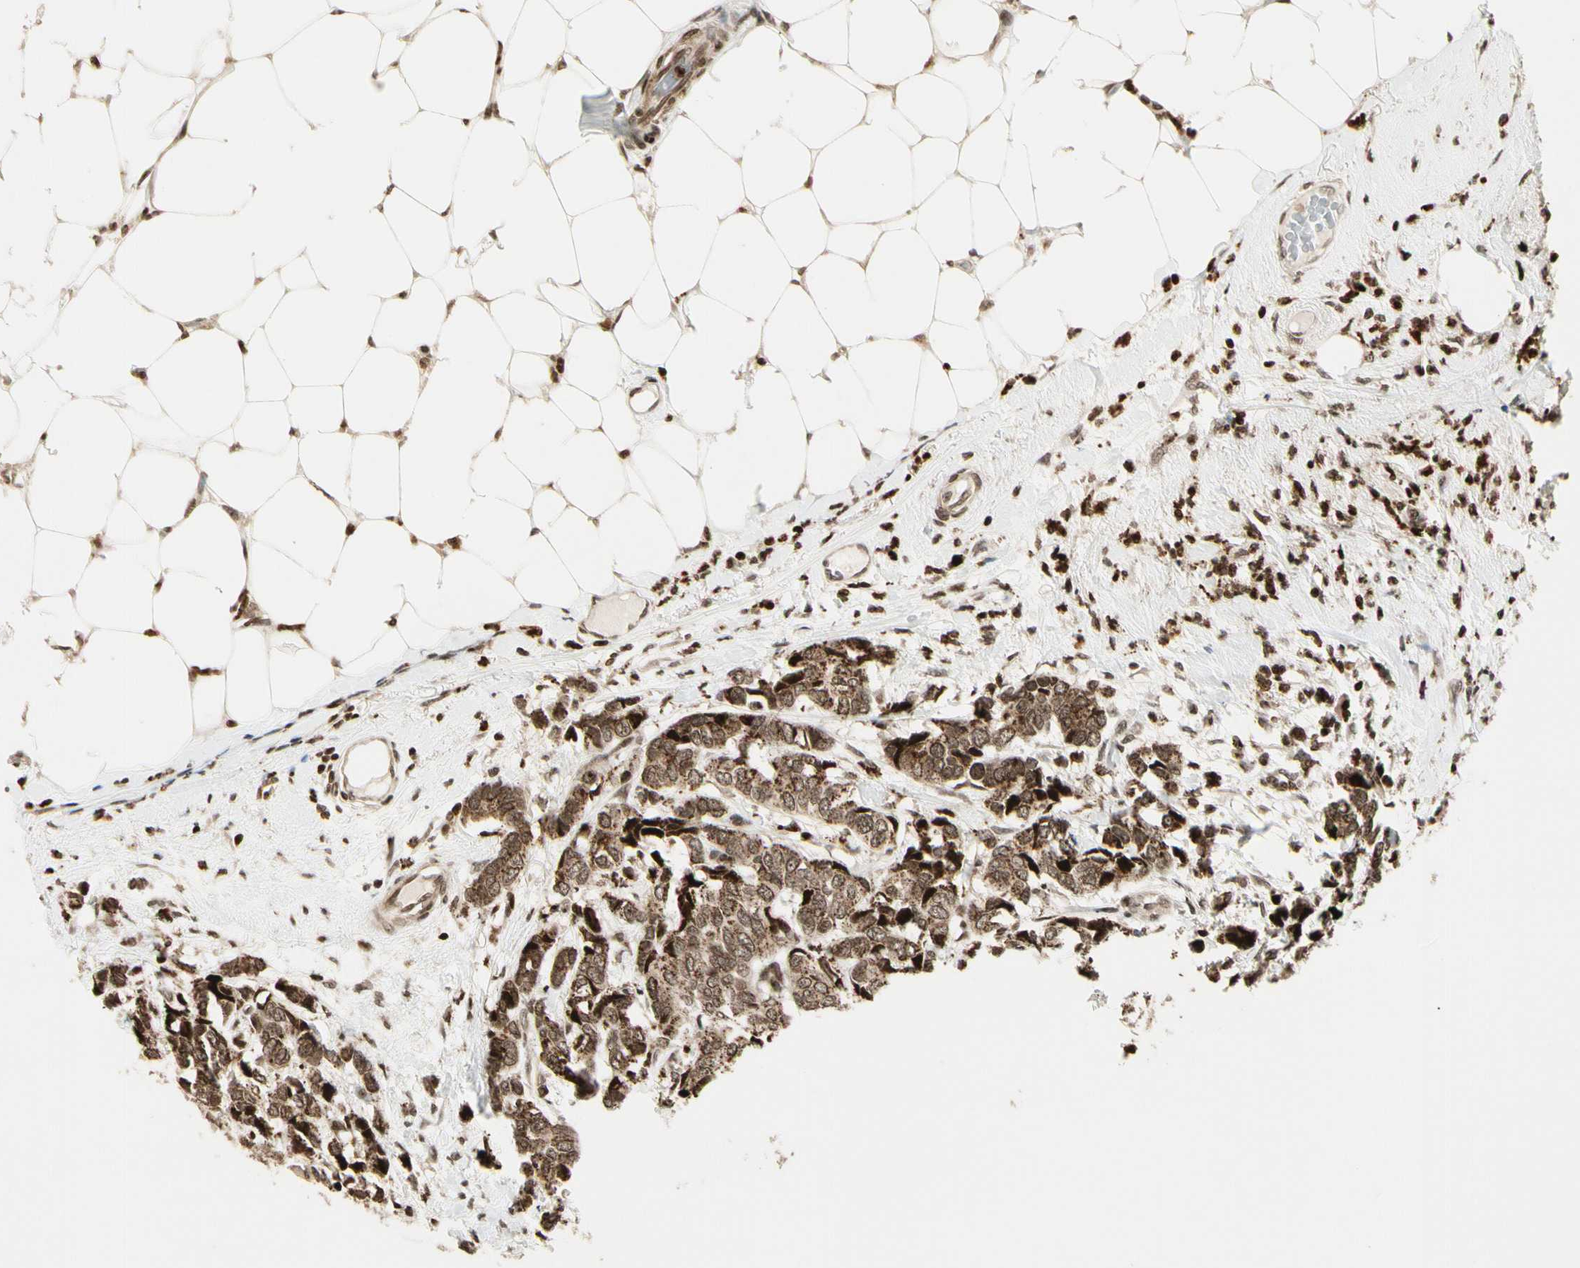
{"staining": {"intensity": "moderate", "quantity": ">75%", "location": "cytoplasmic/membranous,nuclear"}, "tissue": "breast cancer", "cell_type": "Tumor cells", "image_type": "cancer", "snomed": [{"axis": "morphology", "description": "Duct carcinoma"}, {"axis": "topography", "description": "Breast"}], "caption": "A high-resolution image shows immunohistochemistry (IHC) staining of breast cancer (infiltrating ductal carcinoma), which reveals moderate cytoplasmic/membranous and nuclear expression in about >75% of tumor cells.", "gene": "TSHZ3", "patient": {"sex": "female", "age": 87}}